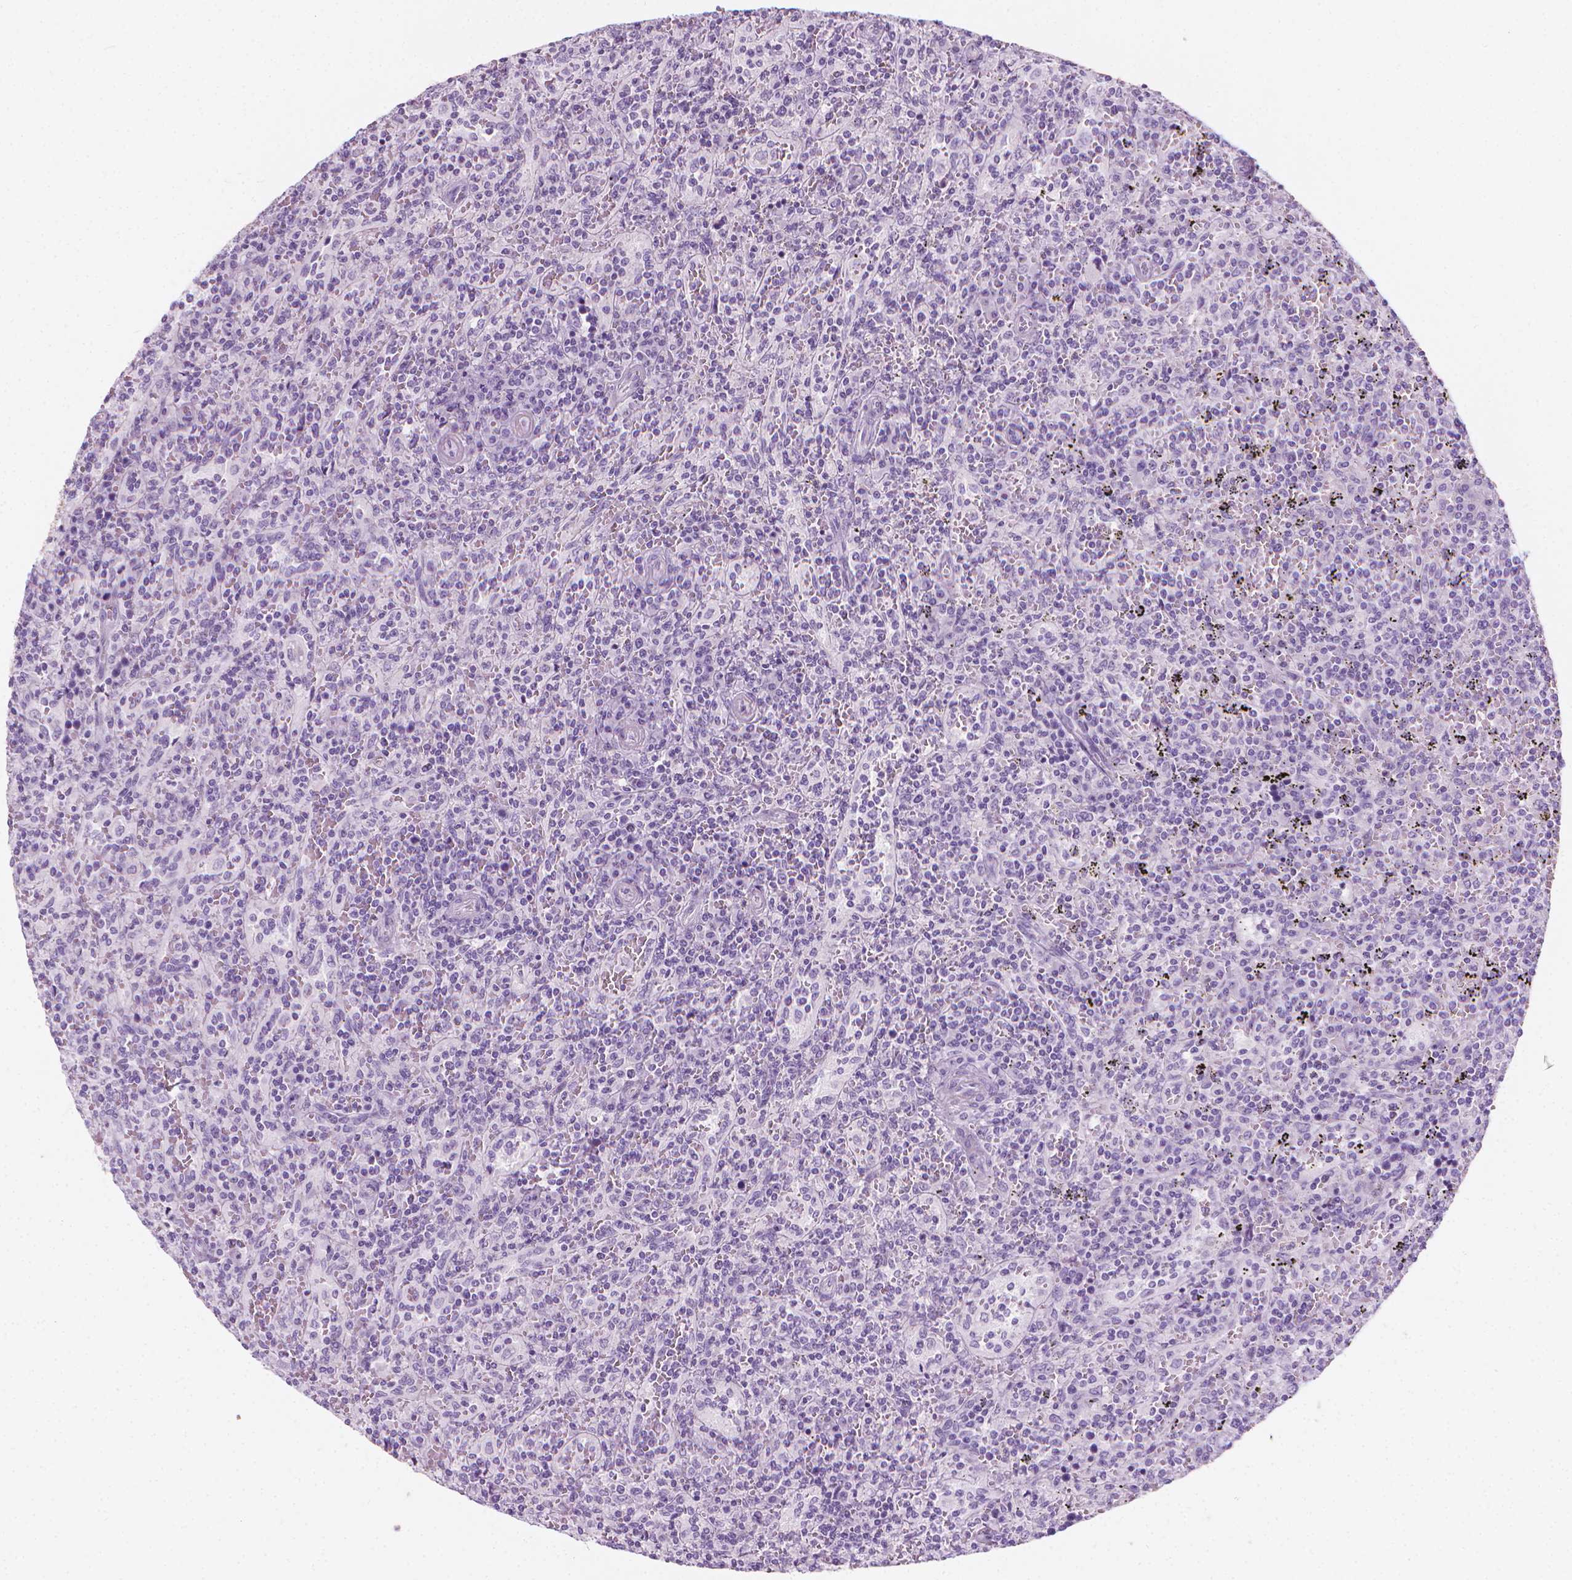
{"staining": {"intensity": "negative", "quantity": "none", "location": "none"}, "tissue": "lymphoma", "cell_type": "Tumor cells", "image_type": "cancer", "snomed": [{"axis": "morphology", "description": "Malignant lymphoma, non-Hodgkin's type, Low grade"}, {"axis": "topography", "description": "Spleen"}], "caption": "IHC histopathology image of human lymphoma stained for a protein (brown), which shows no staining in tumor cells.", "gene": "SCG3", "patient": {"sex": "male", "age": 62}}